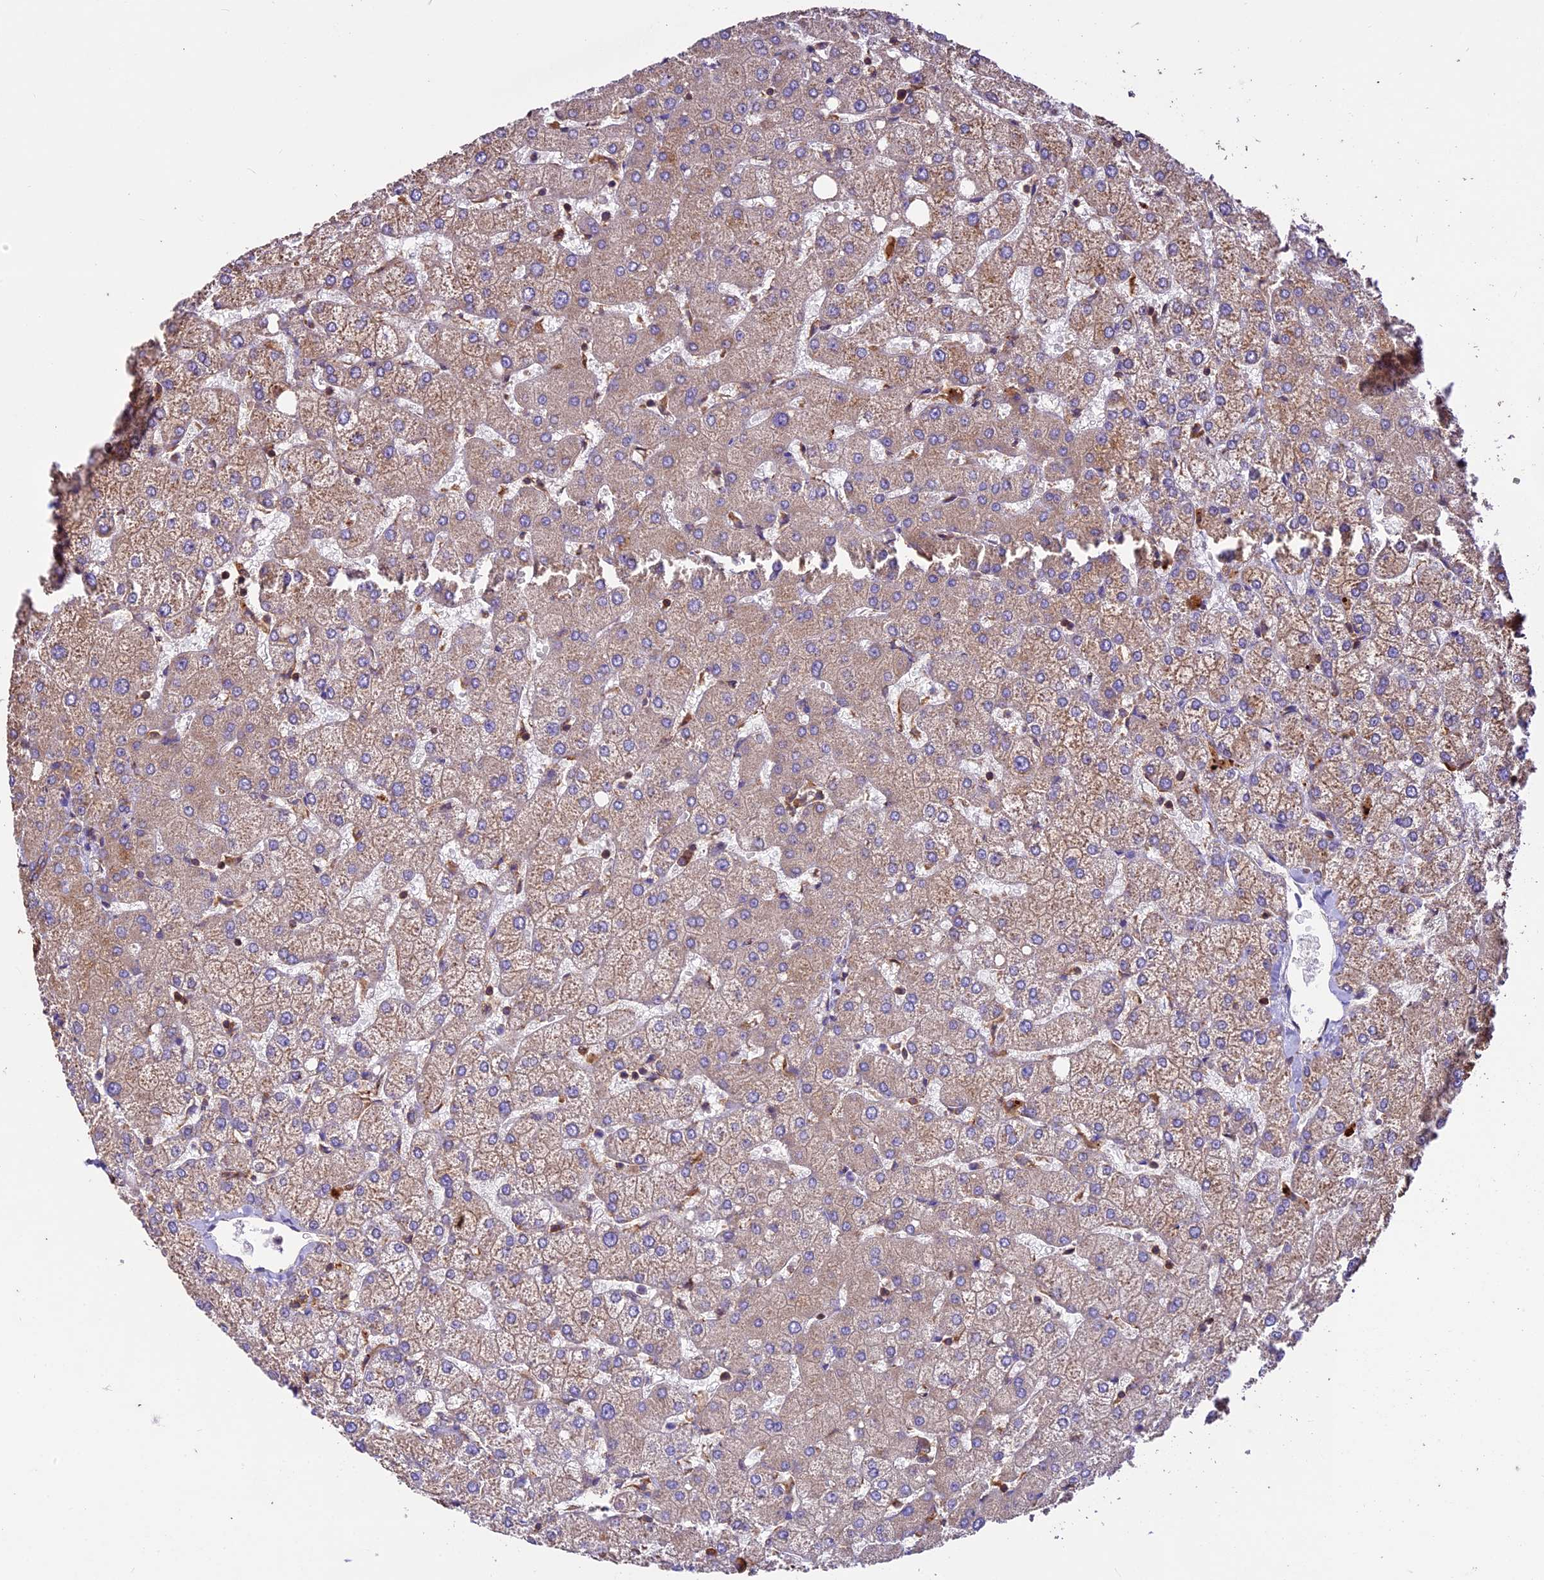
{"staining": {"intensity": "moderate", "quantity": ">75%", "location": "cytoplasmic/membranous"}, "tissue": "liver", "cell_type": "Cholangiocytes", "image_type": "normal", "snomed": [{"axis": "morphology", "description": "Normal tissue, NOS"}, {"axis": "topography", "description": "Liver"}], "caption": "Brown immunohistochemical staining in unremarkable human liver reveals moderate cytoplasmic/membranous staining in approximately >75% of cholangiocytes. Using DAB (brown) and hematoxylin (blue) stains, captured at high magnification using brightfield microscopy.", "gene": "KARS1", "patient": {"sex": "female", "age": 54}}